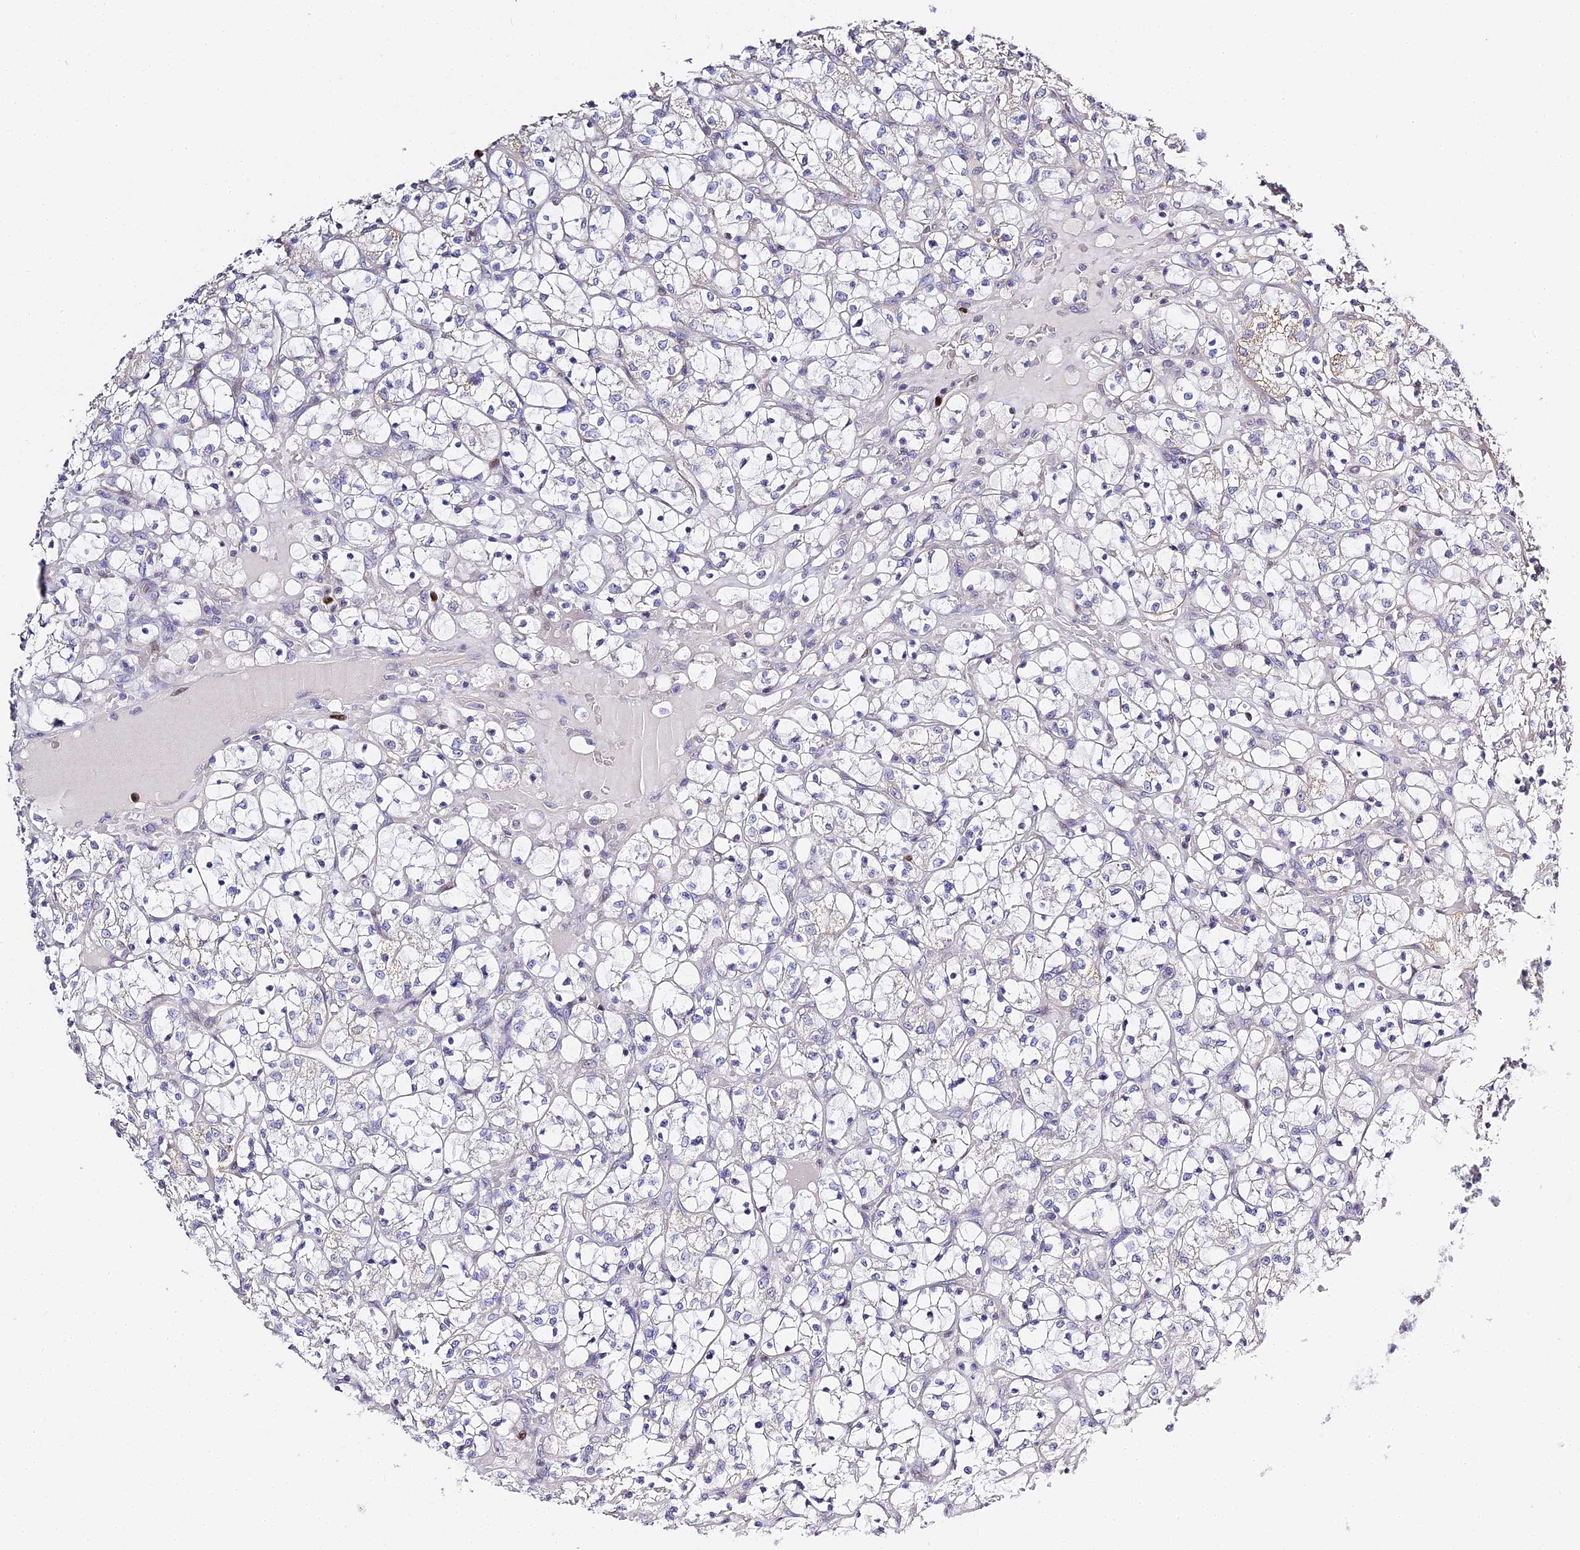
{"staining": {"intensity": "negative", "quantity": "none", "location": "none"}, "tissue": "renal cancer", "cell_type": "Tumor cells", "image_type": "cancer", "snomed": [{"axis": "morphology", "description": "Adenocarcinoma, NOS"}, {"axis": "topography", "description": "Kidney"}], "caption": "Tumor cells show no significant protein expression in renal cancer. (DAB IHC visualized using brightfield microscopy, high magnification).", "gene": "SERP1", "patient": {"sex": "female", "age": 69}}